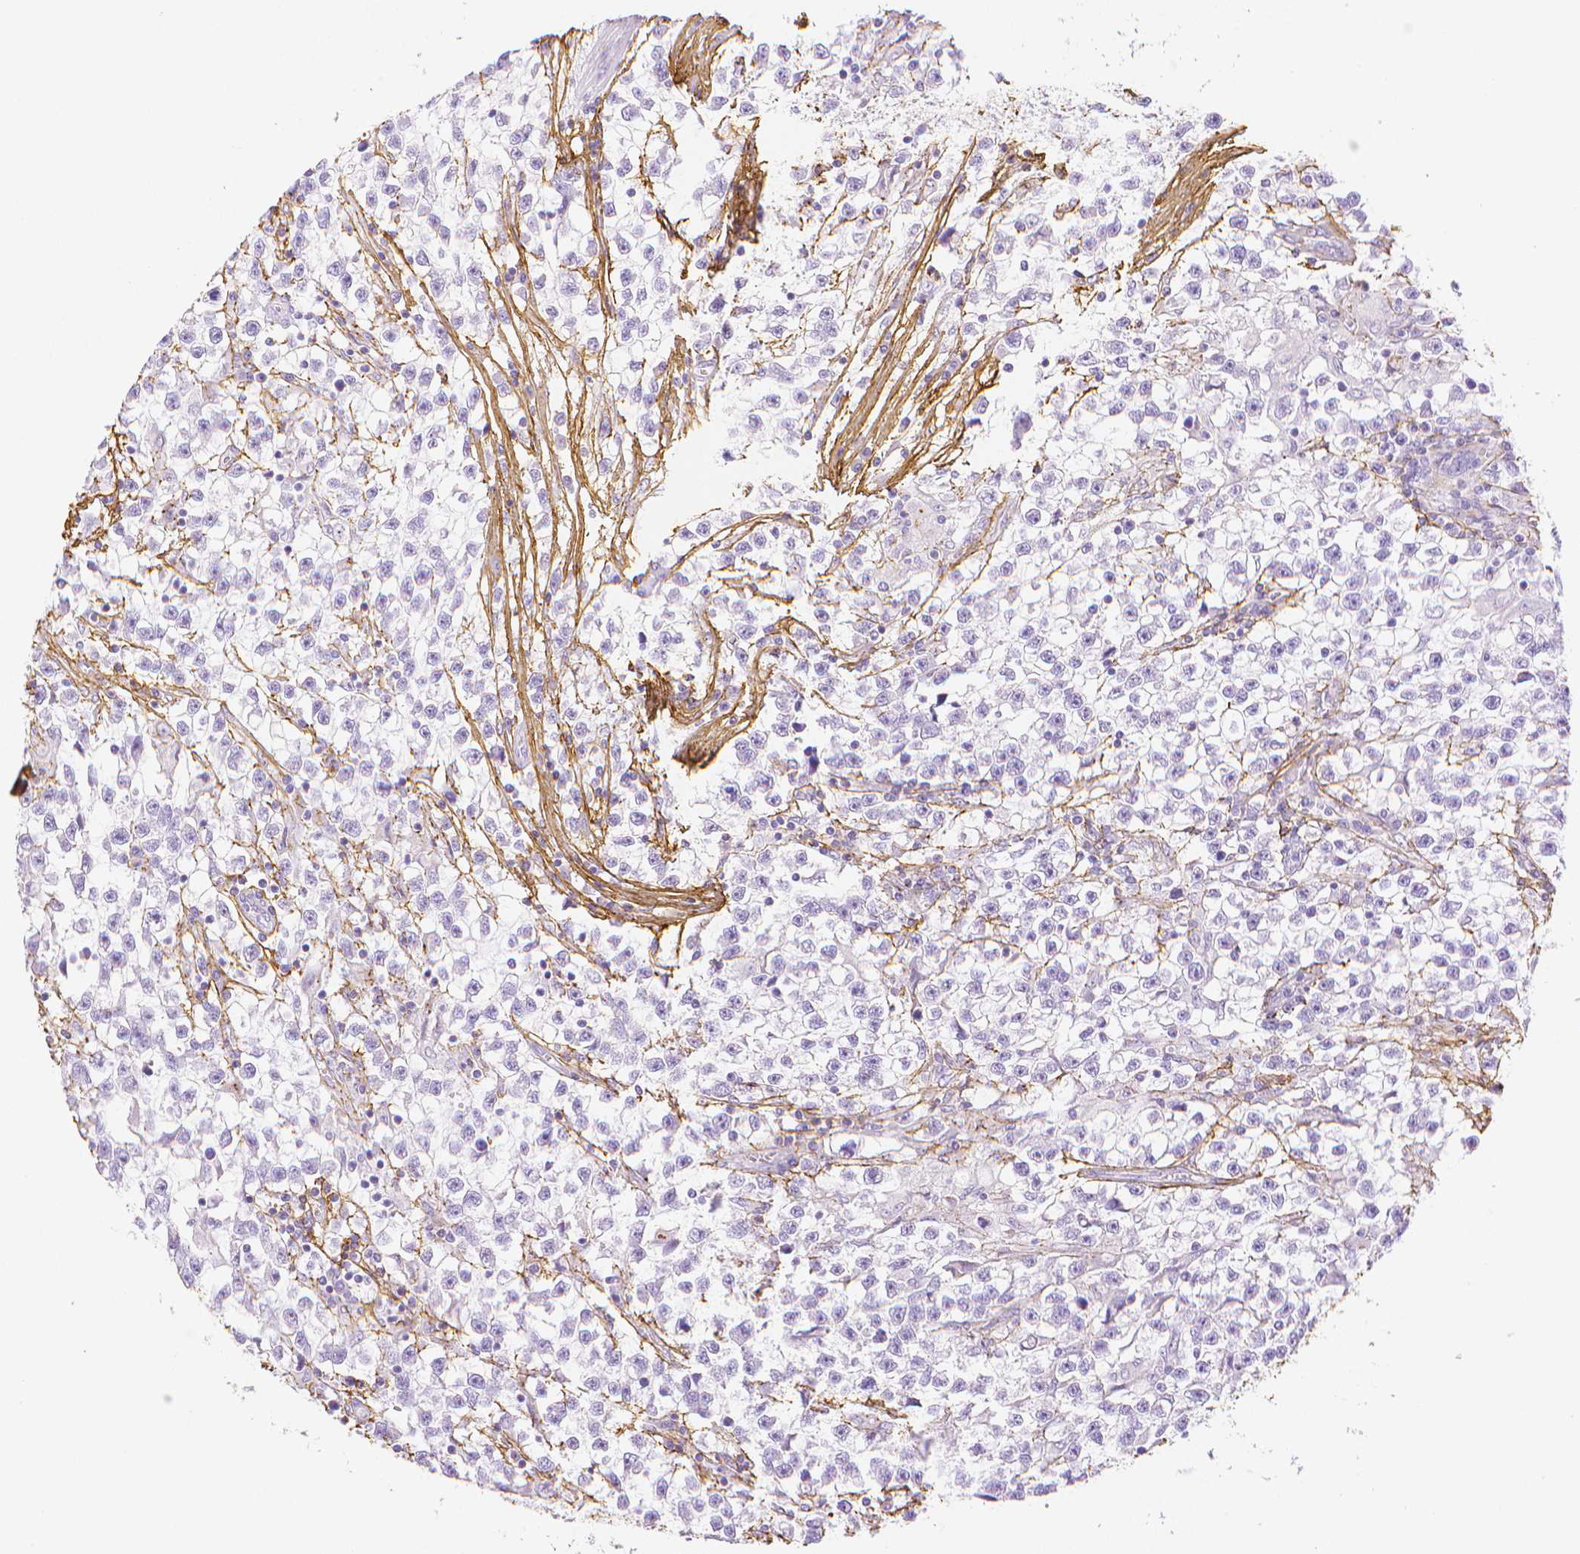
{"staining": {"intensity": "negative", "quantity": "none", "location": "none"}, "tissue": "testis cancer", "cell_type": "Tumor cells", "image_type": "cancer", "snomed": [{"axis": "morphology", "description": "Seminoma, NOS"}, {"axis": "topography", "description": "Testis"}], "caption": "Immunohistochemical staining of seminoma (testis) demonstrates no significant expression in tumor cells.", "gene": "FBN1", "patient": {"sex": "male", "age": 31}}